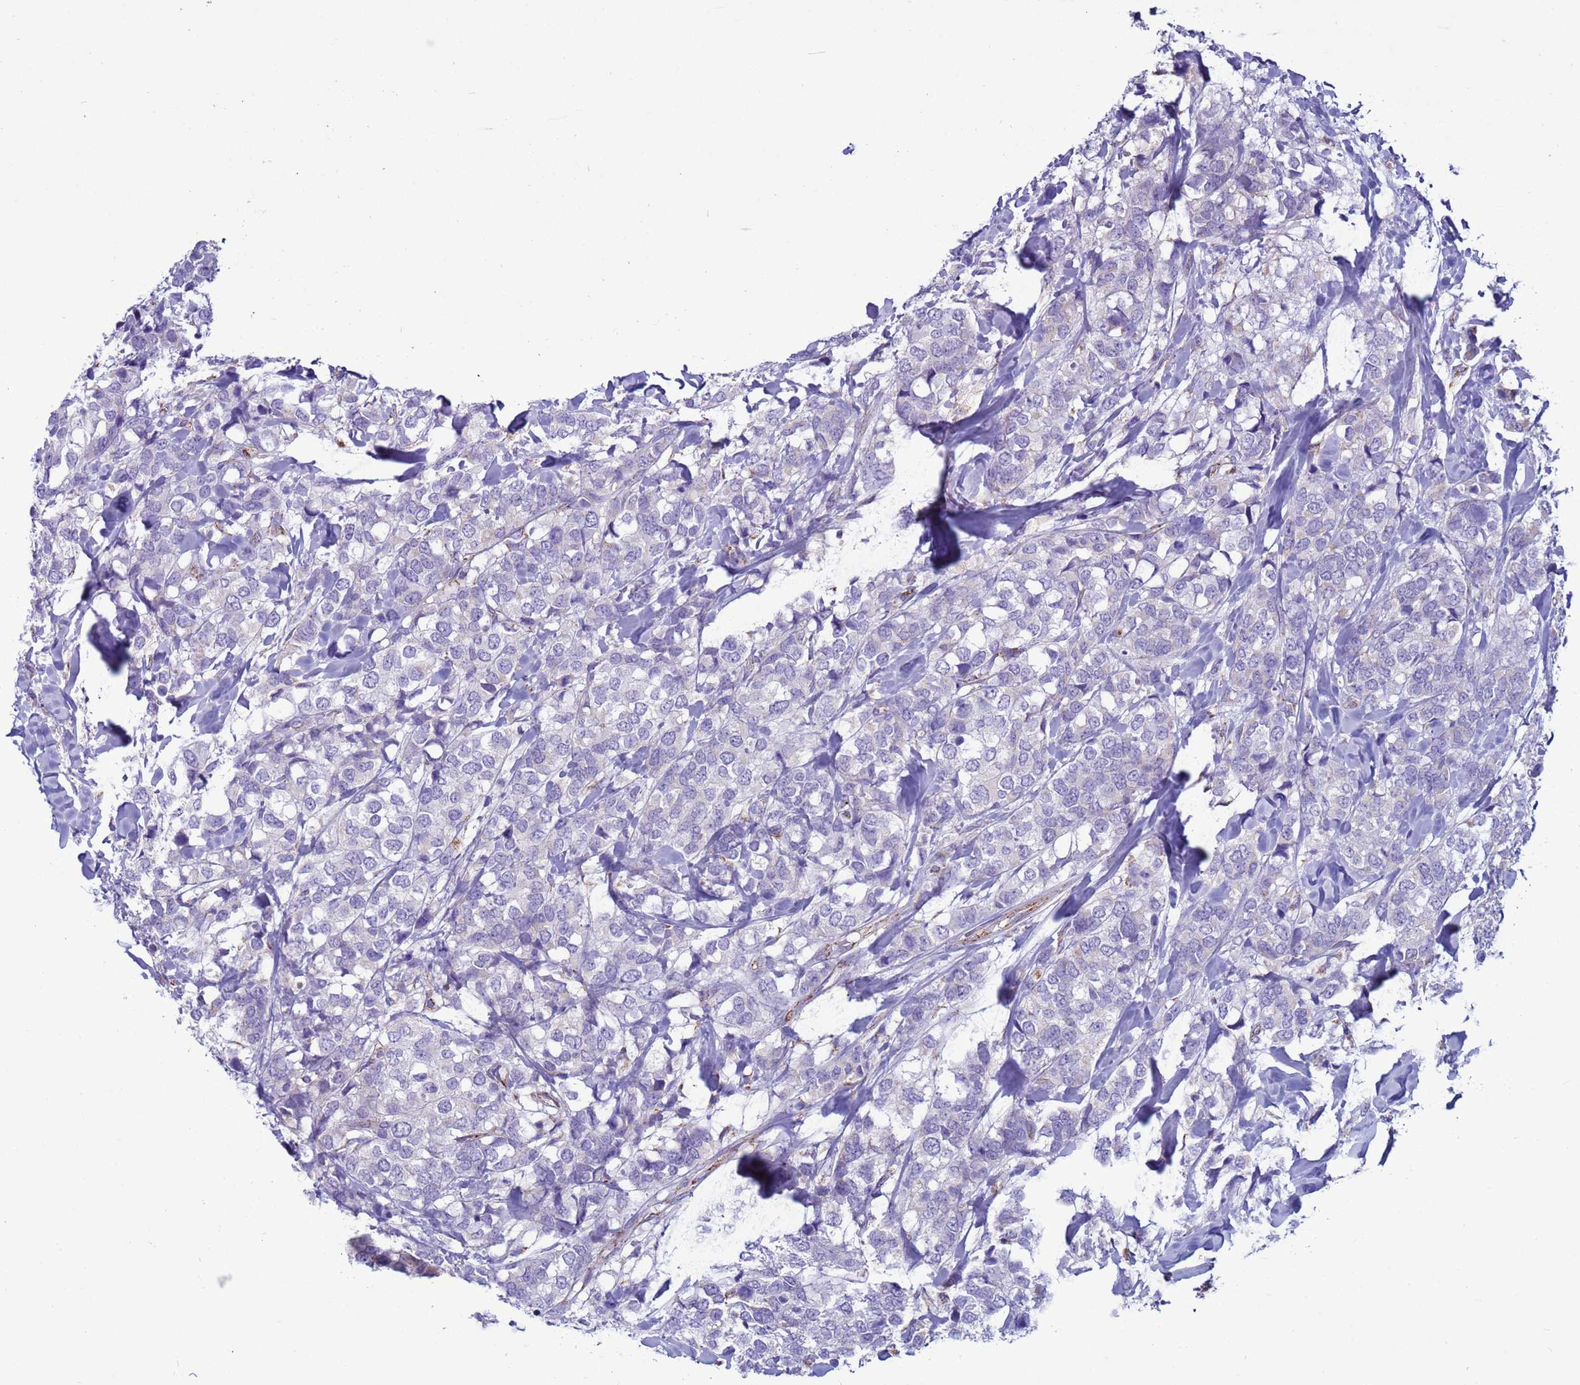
{"staining": {"intensity": "negative", "quantity": "none", "location": "none"}, "tissue": "breast cancer", "cell_type": "Tumor cells", "image_type": "cancer", "snomed": [{"axis": "morphology", "description": "Lobular carcinoma"}, {"axis": "topography", "description": "Breast"}], "caption": "The photomicrograph reveals no staining of tumor cells in breast lobular carcinoma.", "gene": "NCALD", "patient": {"sex": "female", "age": 59}}